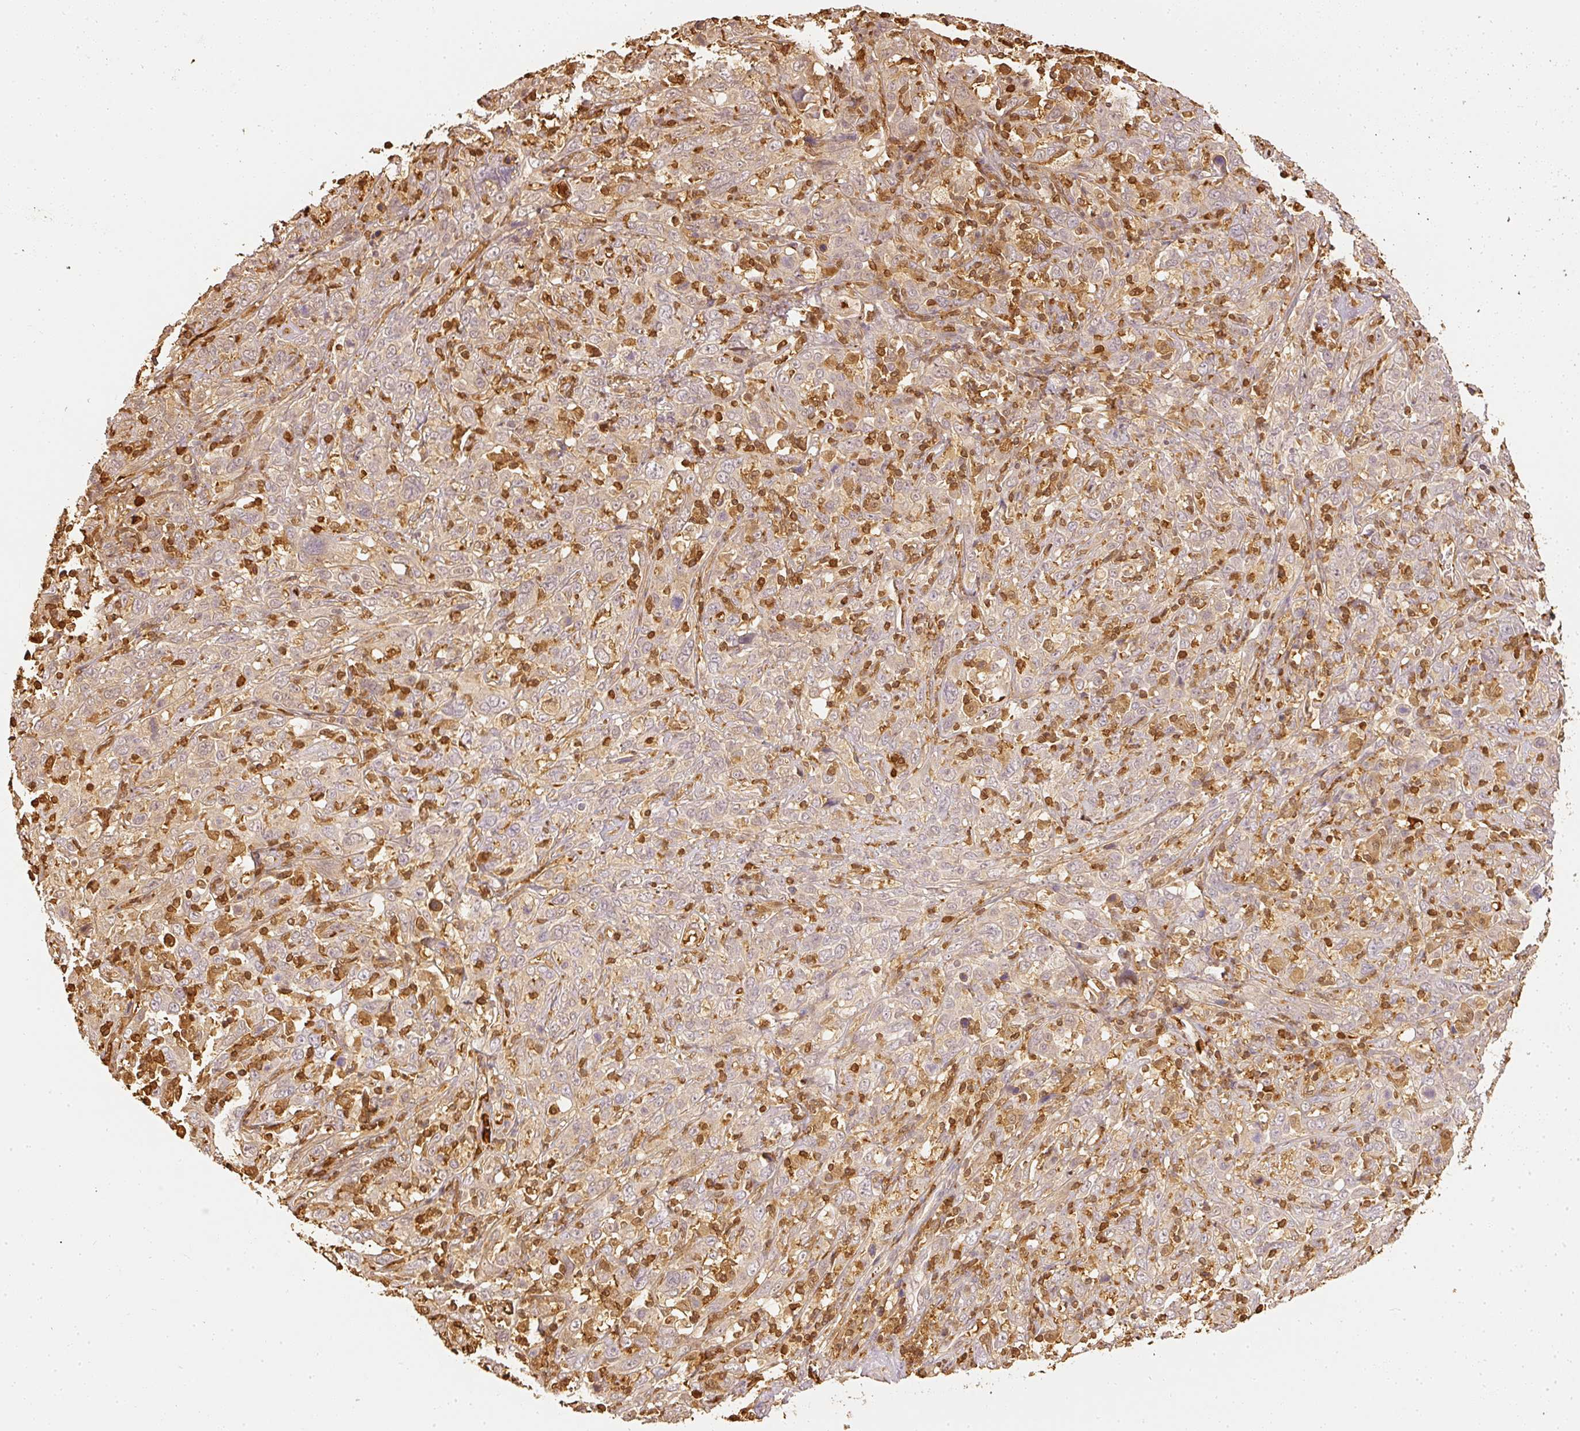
{"staining": {"intensity": "weak", "quantity": "<25%", "location": "cytoplasmic/membranous"}, "tissue": "cervical cancer", "cell_type": "Tumor cells", "image_type": "cancer", "snomed": [{"axis": "morphology", "description": "Squamous cell carcinoma, NOS"}, {"axis": "topography", "description": "Cervix"}], "caption": "A photomicrograph of cervical squamous cell carcinoma stained for a protein shows no brown staining in tumor cells.", "gene": "PFN1", "patient": {"sex": "female", "age": 46}}